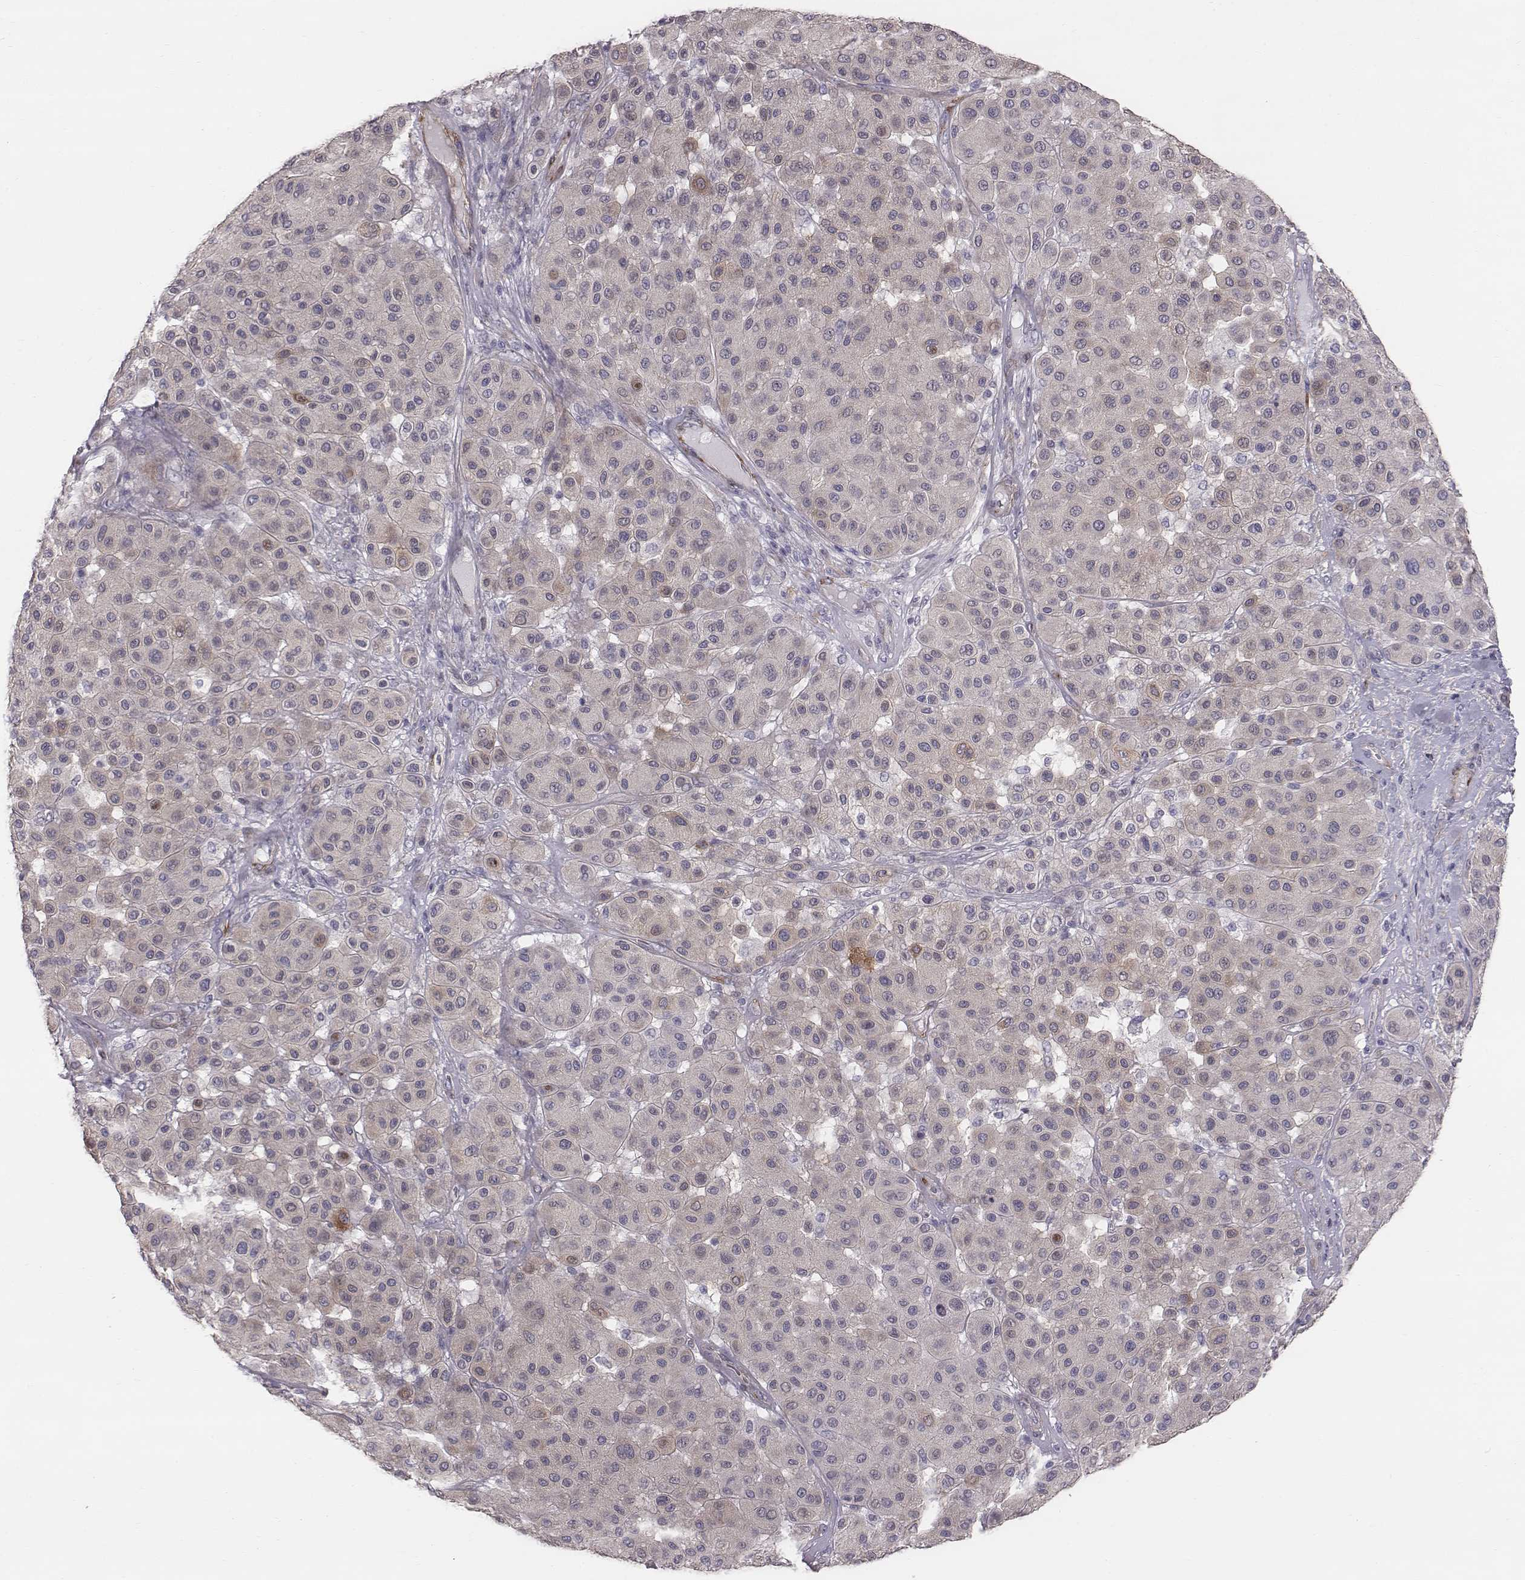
{"staining": {"intensity": "negative", "quantity": "none", "location": "none"}, "tissue": "melanoma", "cell_type": "Tumor cells", "image_type": "cancer", "snomed": [{"axis": "morphology", "description": "Malignant melanoma, Metastatic site"}, {"axis": "topography", "description": "Smooth muscle"}], "caption": "Immunohistochemical staining of human melanoma exhibits no significant expression in tumor cells.", "gene": "PRKCZ", "patient": {"sex": "male", "age": 41}}